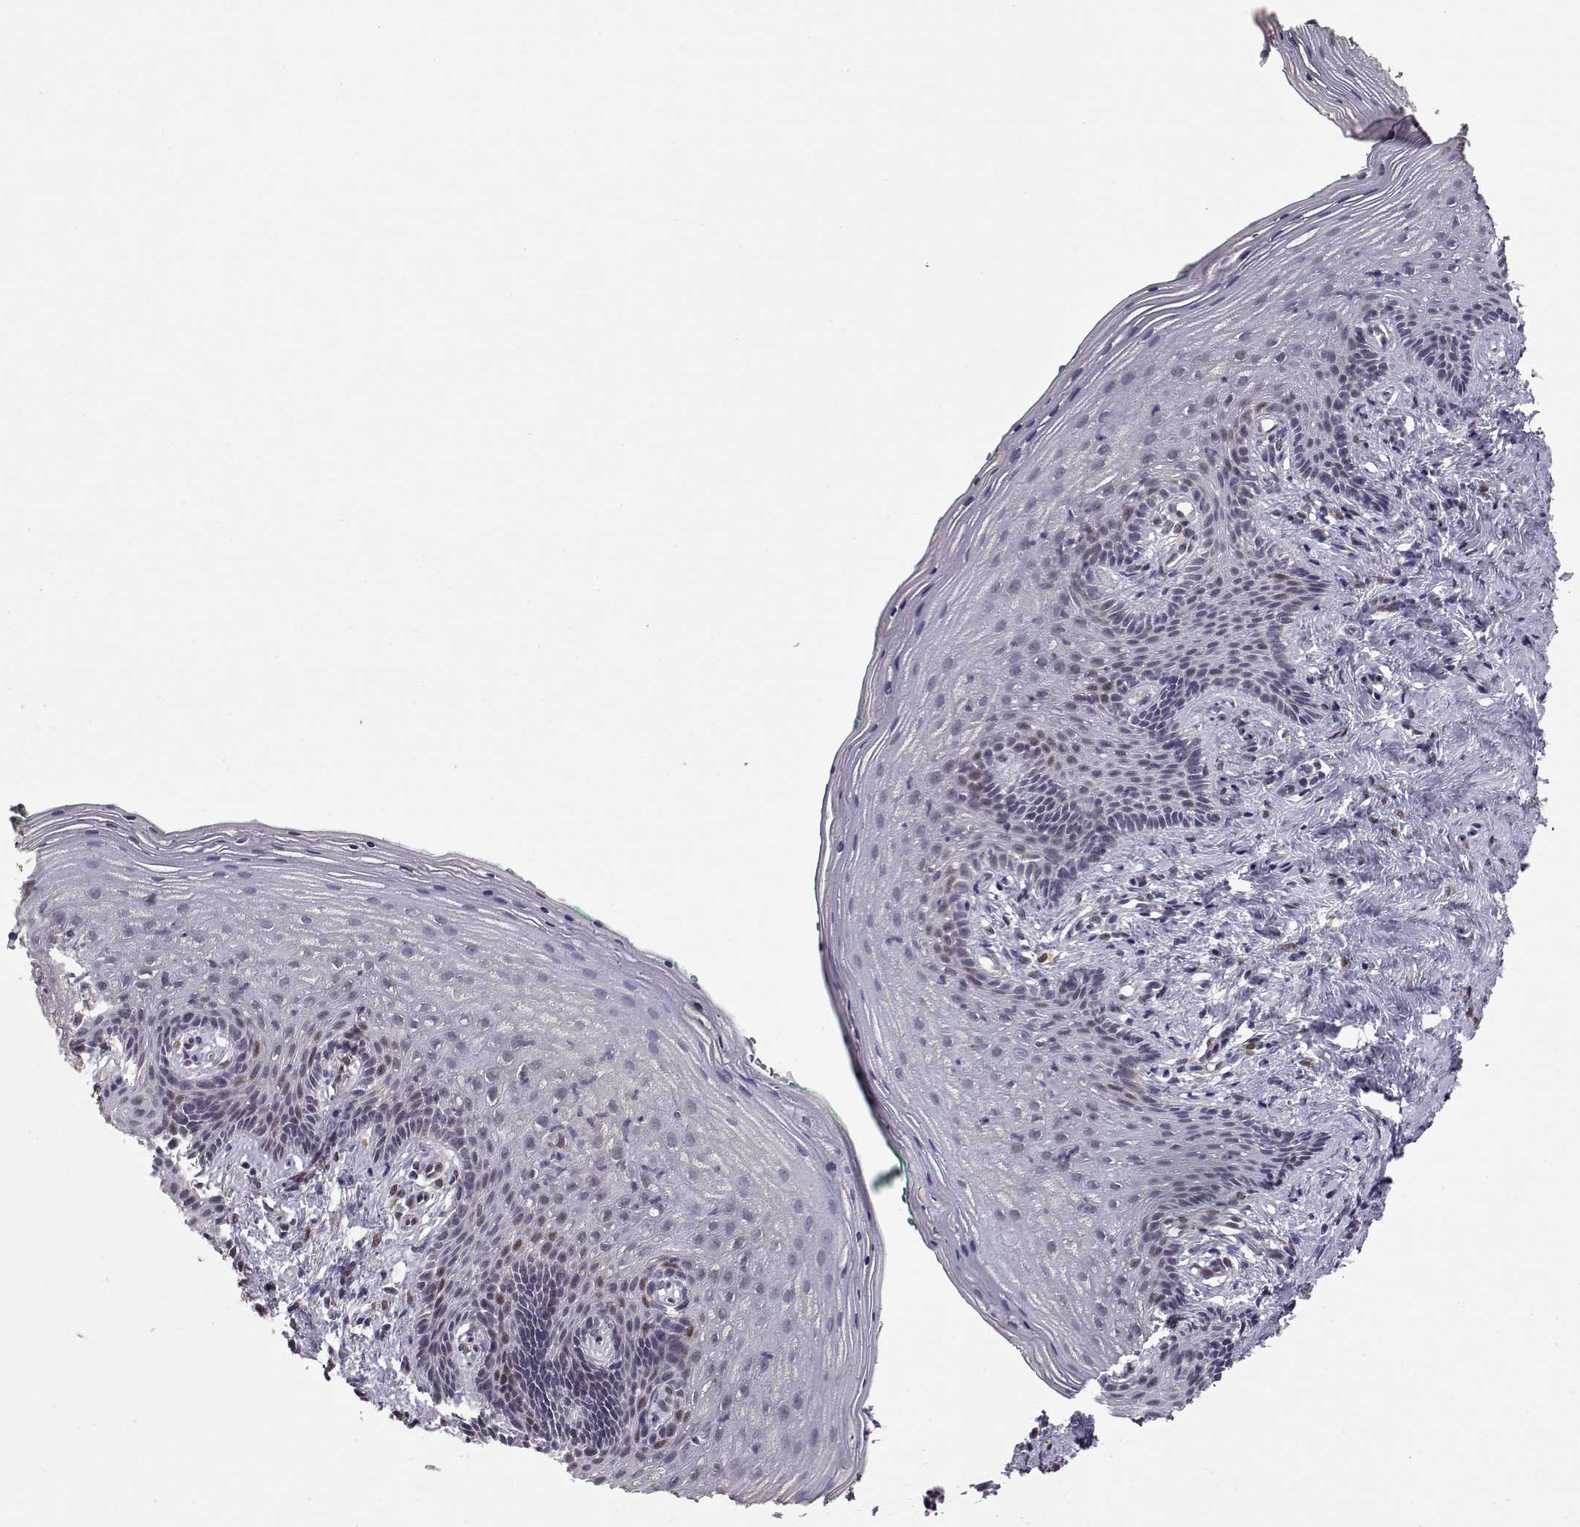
{"staining": {"intensity": "moderate", "quantity": "<25%", "location": "nuclear"}, "tissue": "vagina", "cell_type": "Squamous epithelial cells", "image_type": "normal", "snomed": [{"axis": "morphology", "description": "Normal tissue, NOS"}, {"axis": "topography", "description": "Vagina"}], "caption": "Vagina stained with DAB (3,3'-diaminobenzidine) immunohistochemistry reveals low levels of moderate nuclear staining in about <25% of squamous epithelial cells.", "gene": "CDK4", "patient": {"sex": "female", "age": 45}}